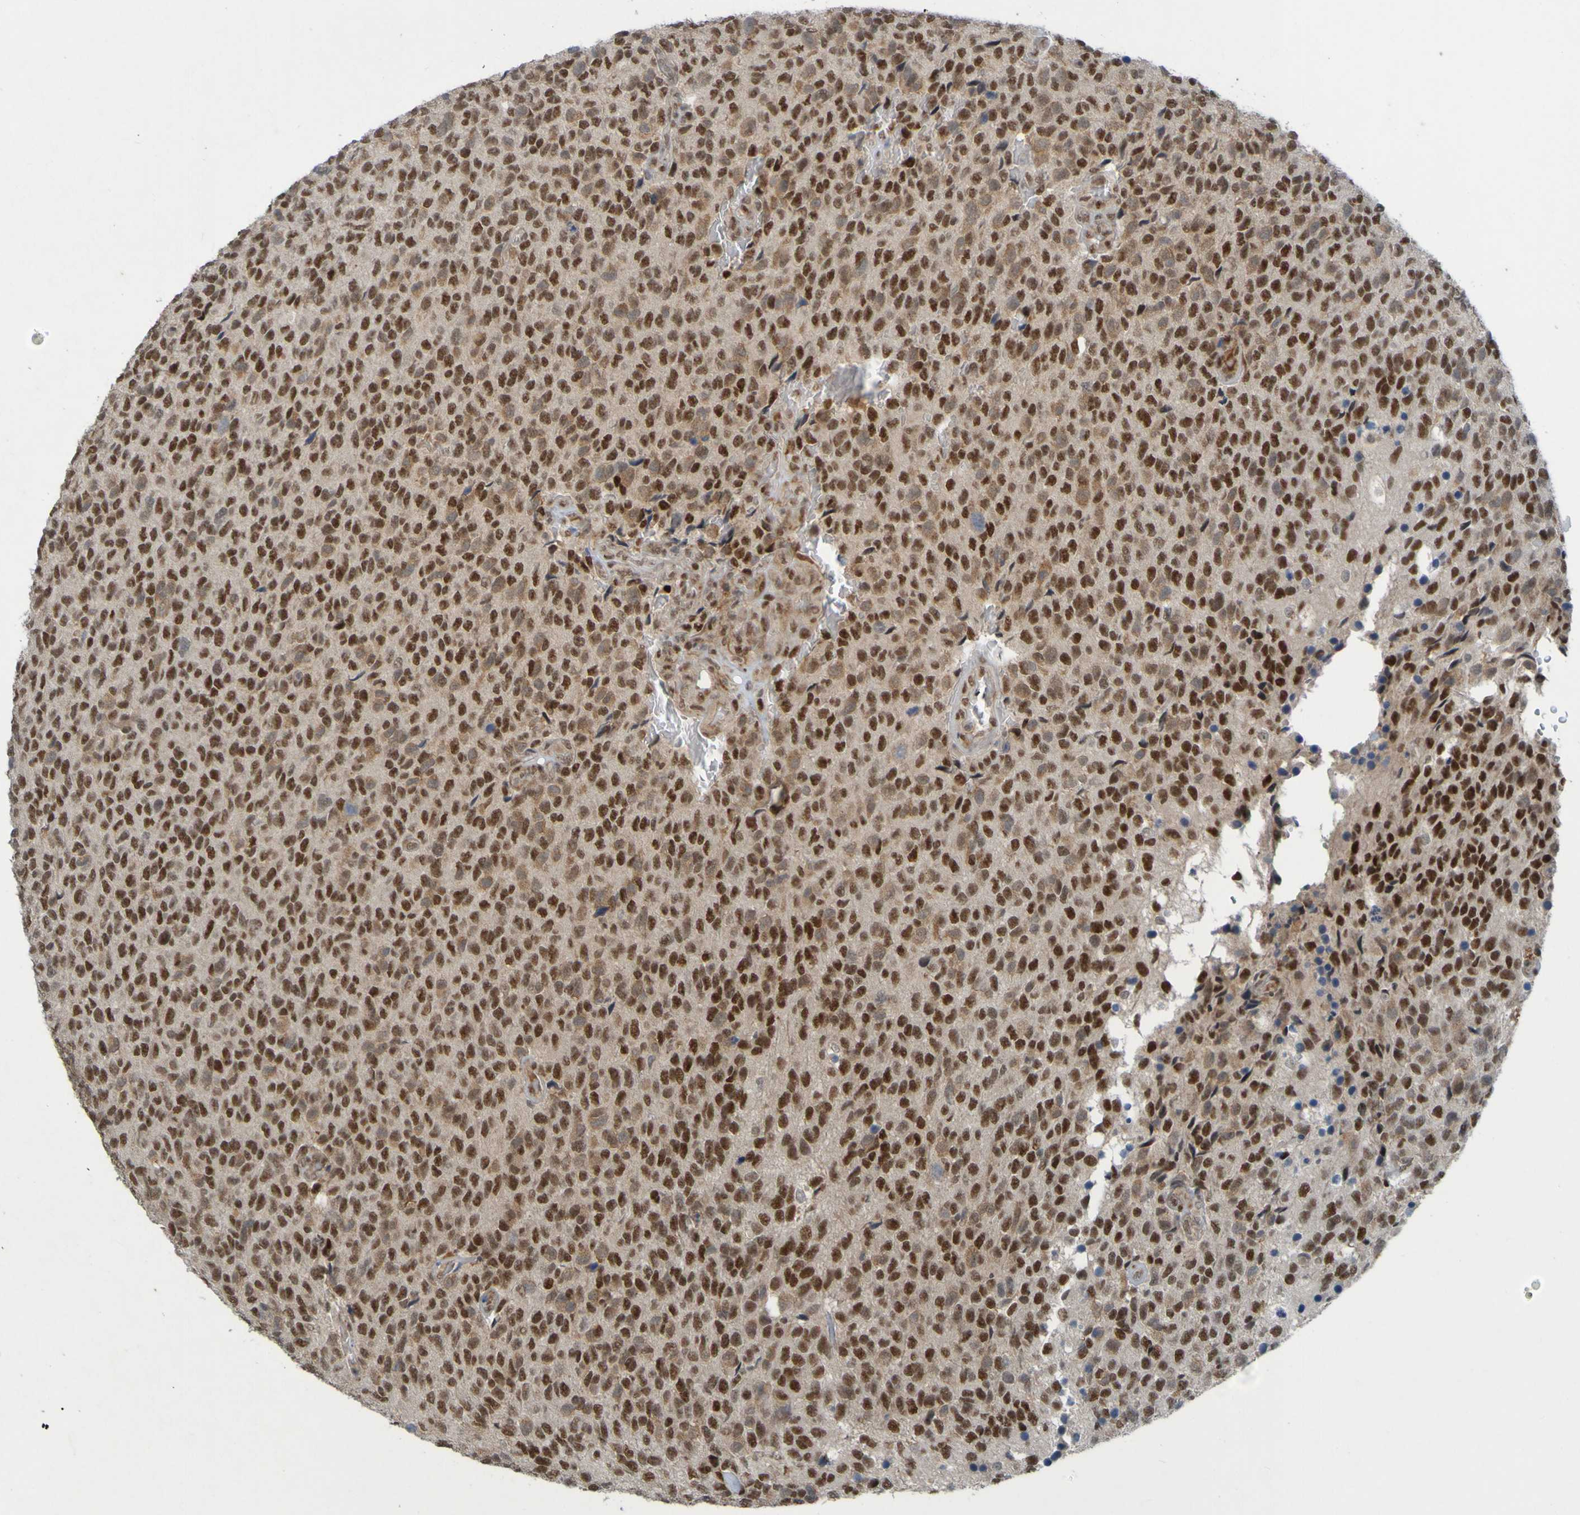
{"staining": {"intensity": "strong", "quantity": ">75%", "location": "nuclear"}, "tissue": "glioma", "cell_type": "Tumor cells", "image_type": "cancer", "snomed": [{"axis": "morphology", "description": "Glioma, malignant, High grade"}, {"axis": "topography", "description": "pancreas cauda"}], "caption": "A brown stain shows strong nuclear positivity of a protein in malignant glioma (high-grade) tumor cells.", "gene": "MCPH1", "patient": {"sex": "male", "age": 60}}